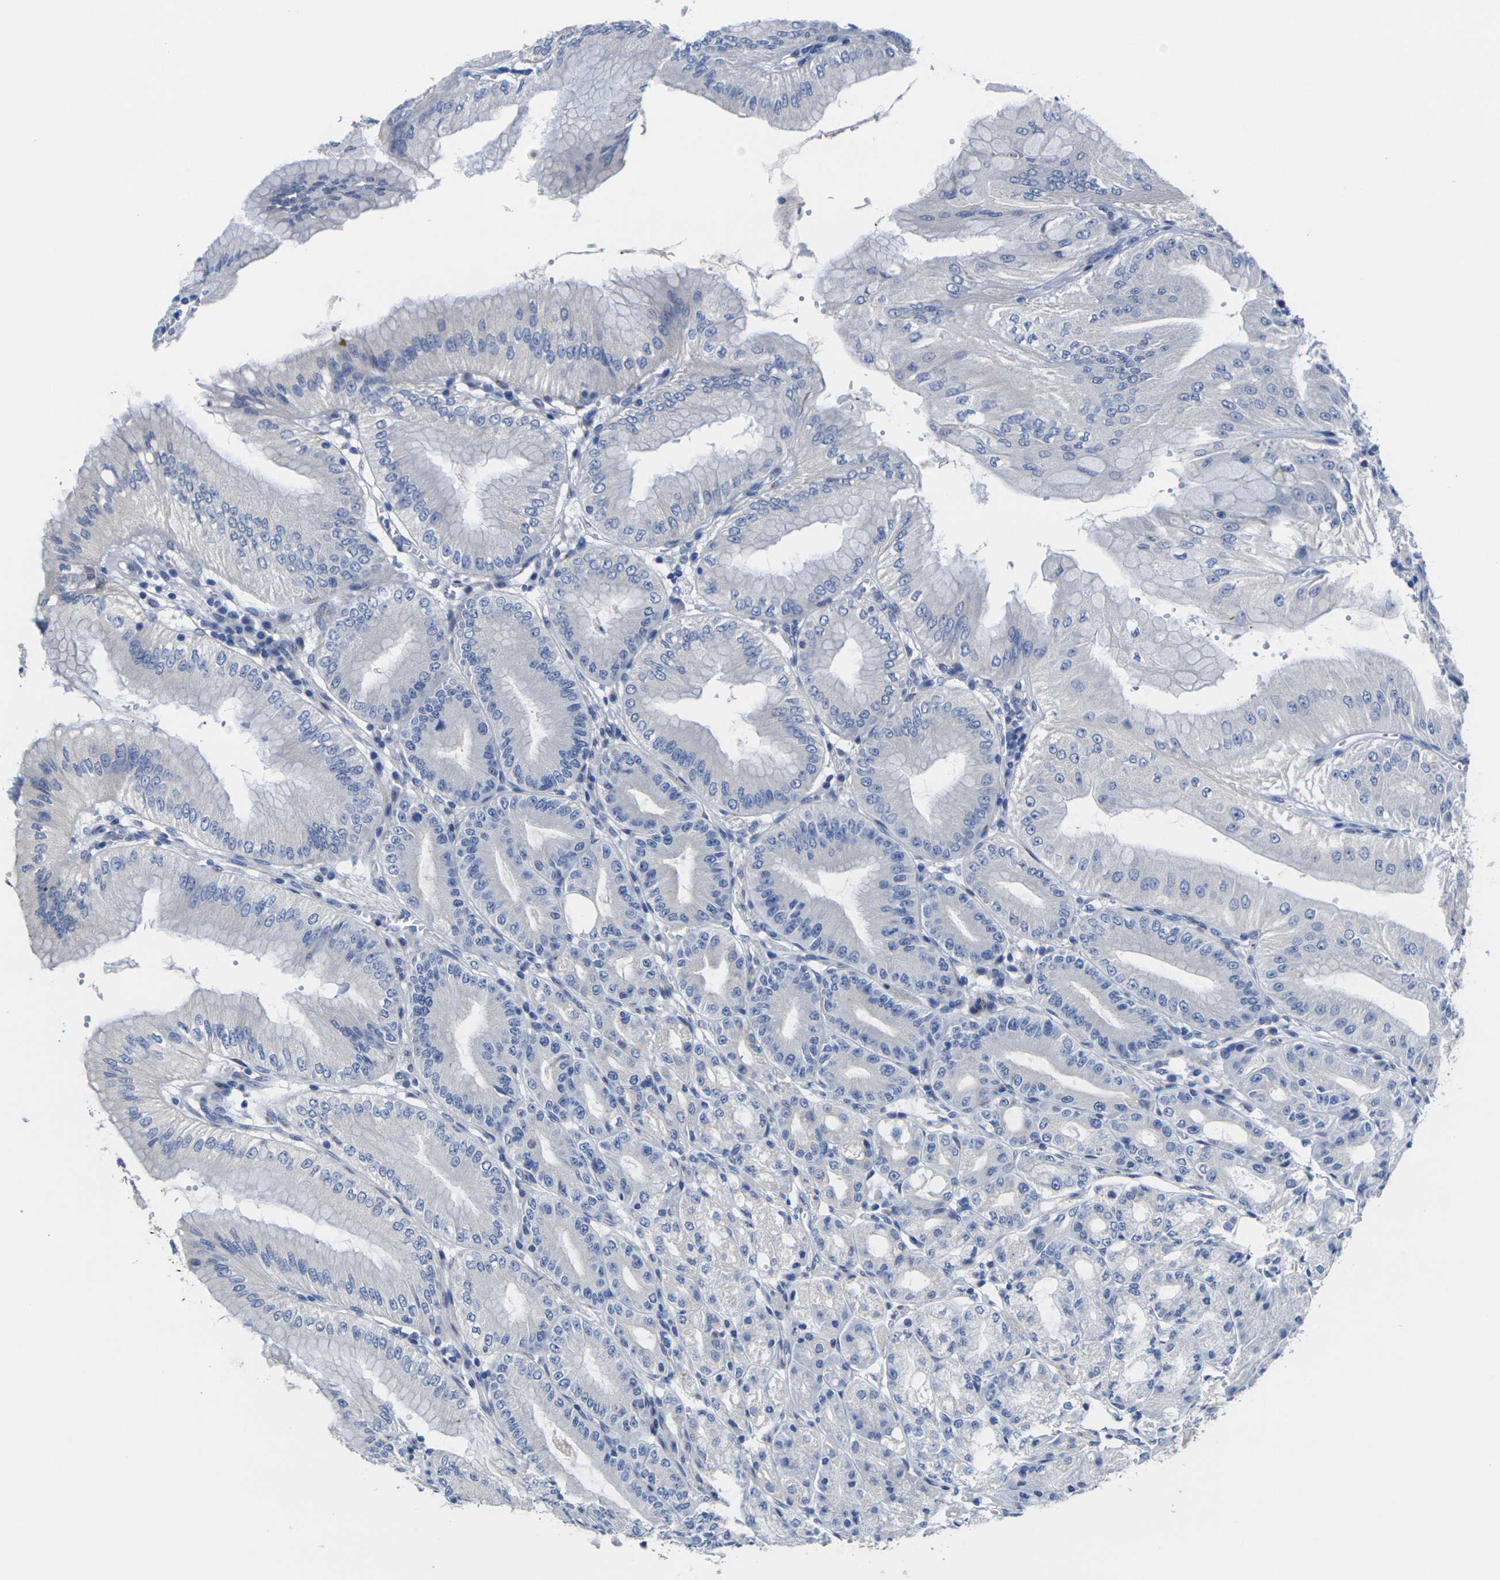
{"staining": {"intensity": "moderate", "quantity": "<25%", "location": "cytoplasmic/membranous"}, "tissue": "stomach", "cell_type": "Glandular cells", "image_type": "normal", "snomed": [{"axis": "morphology", "description": "Normal tissue, NOS"}, {"axis": "topography", "description": "Stomach, lower"}], "caption": "Protein staining by IHC exhibits moderate cytoplasmic/membranous positivity in approximately <25% of glandular cells in benign stomach.", "gene": "CRK", "patient": {"sex": "male", "age": 71}}